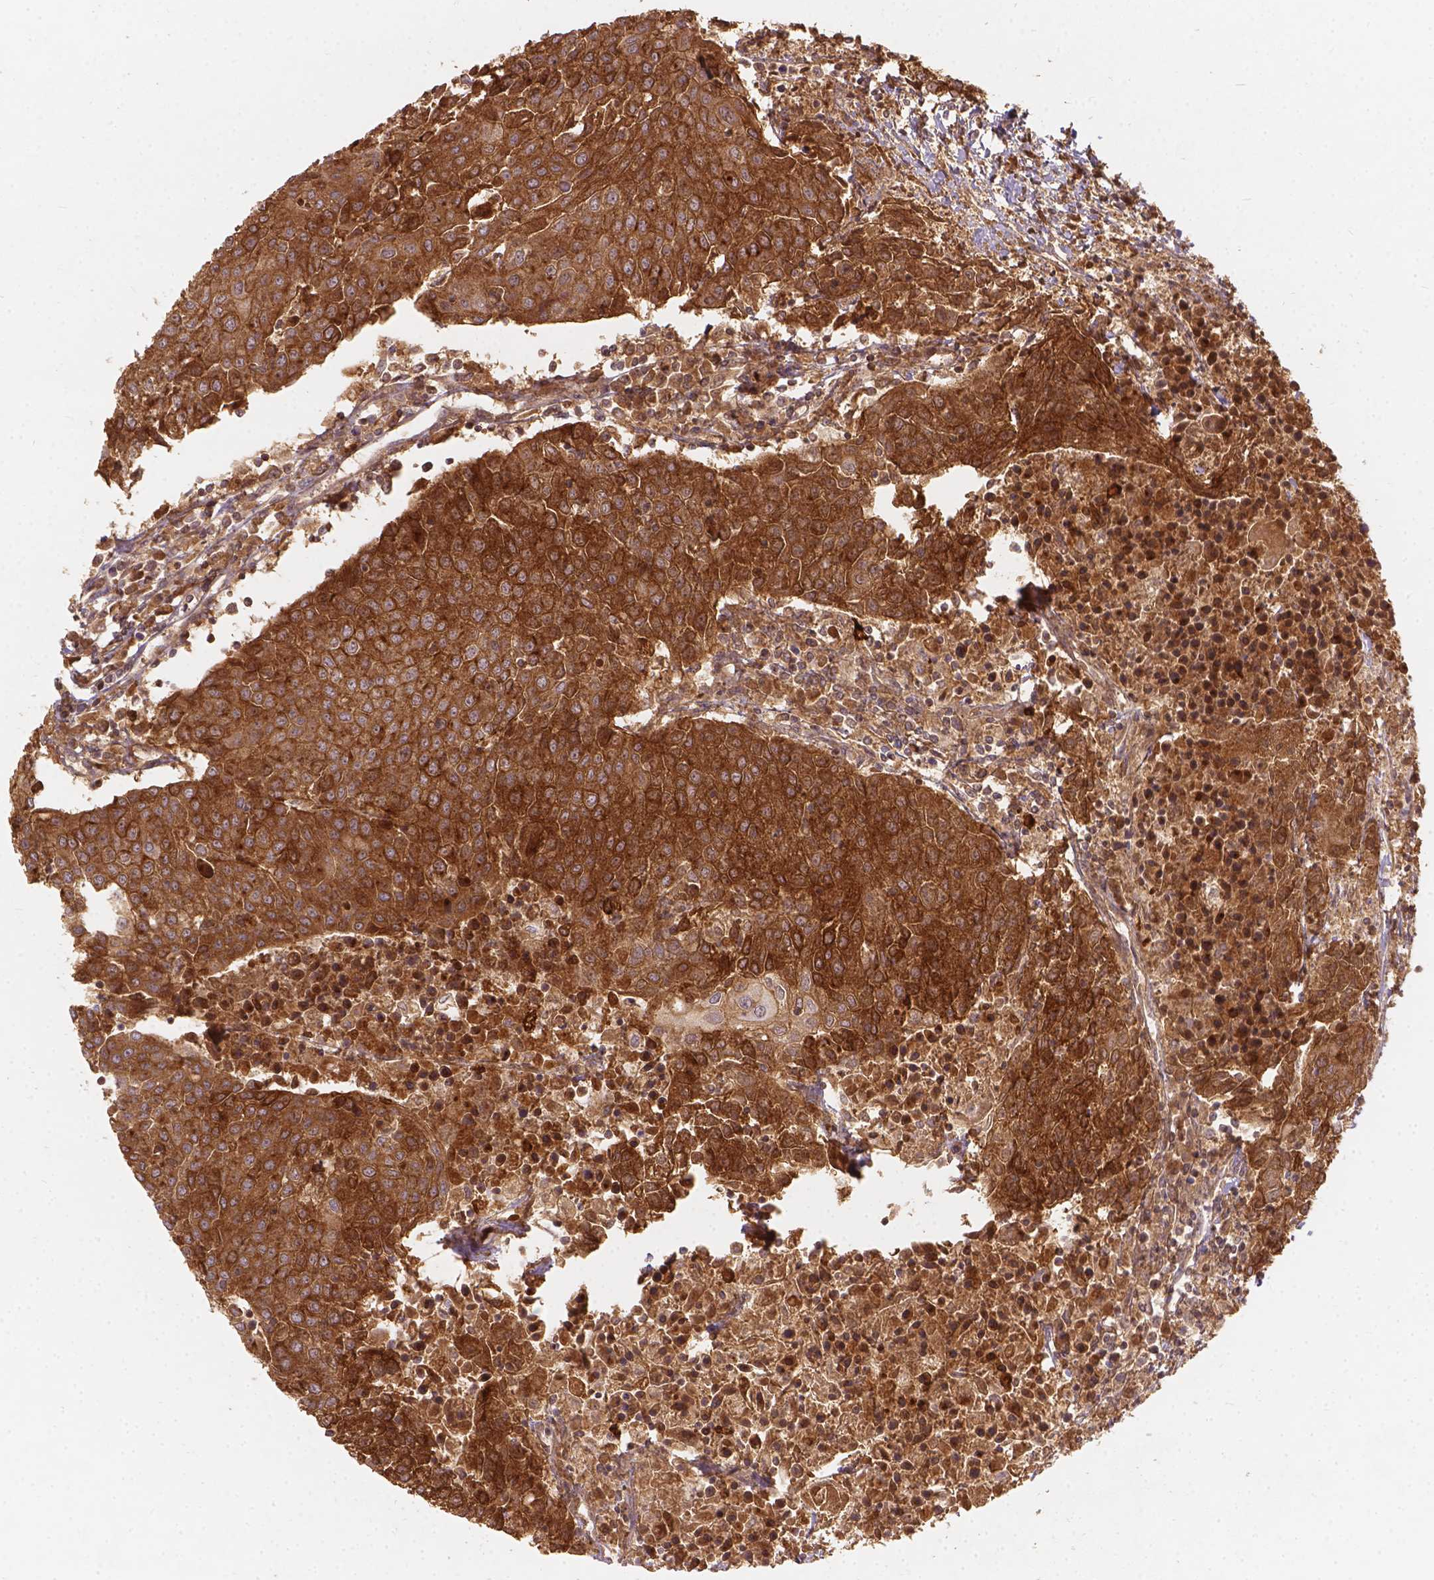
{"staining": {"intensity": "strong", "quantity": ">75%", "location": "cytoplasmic/membranous"}, "tissue": "urothelial cancer", "cell_type": "Tumor cells", "image_type": "cancer", "snomed": [{"axis": "morphology", "description": "Urothelial carcinoma, High grade"}, {"axis": "topography", "description": "Urinary bladder"}], "caption": "Tumor cells exhibit high levels of strong cytoplasmic/membranous positivity in approximately >75% of cells in human urothelial carcinoma (high-grade). (DAB (3,3'-diaminobenzidine) = brown stain, brightfield microscopy at high magnification).", "gene": "XPR1", "patient": {"sex": "female", "age": 85}}